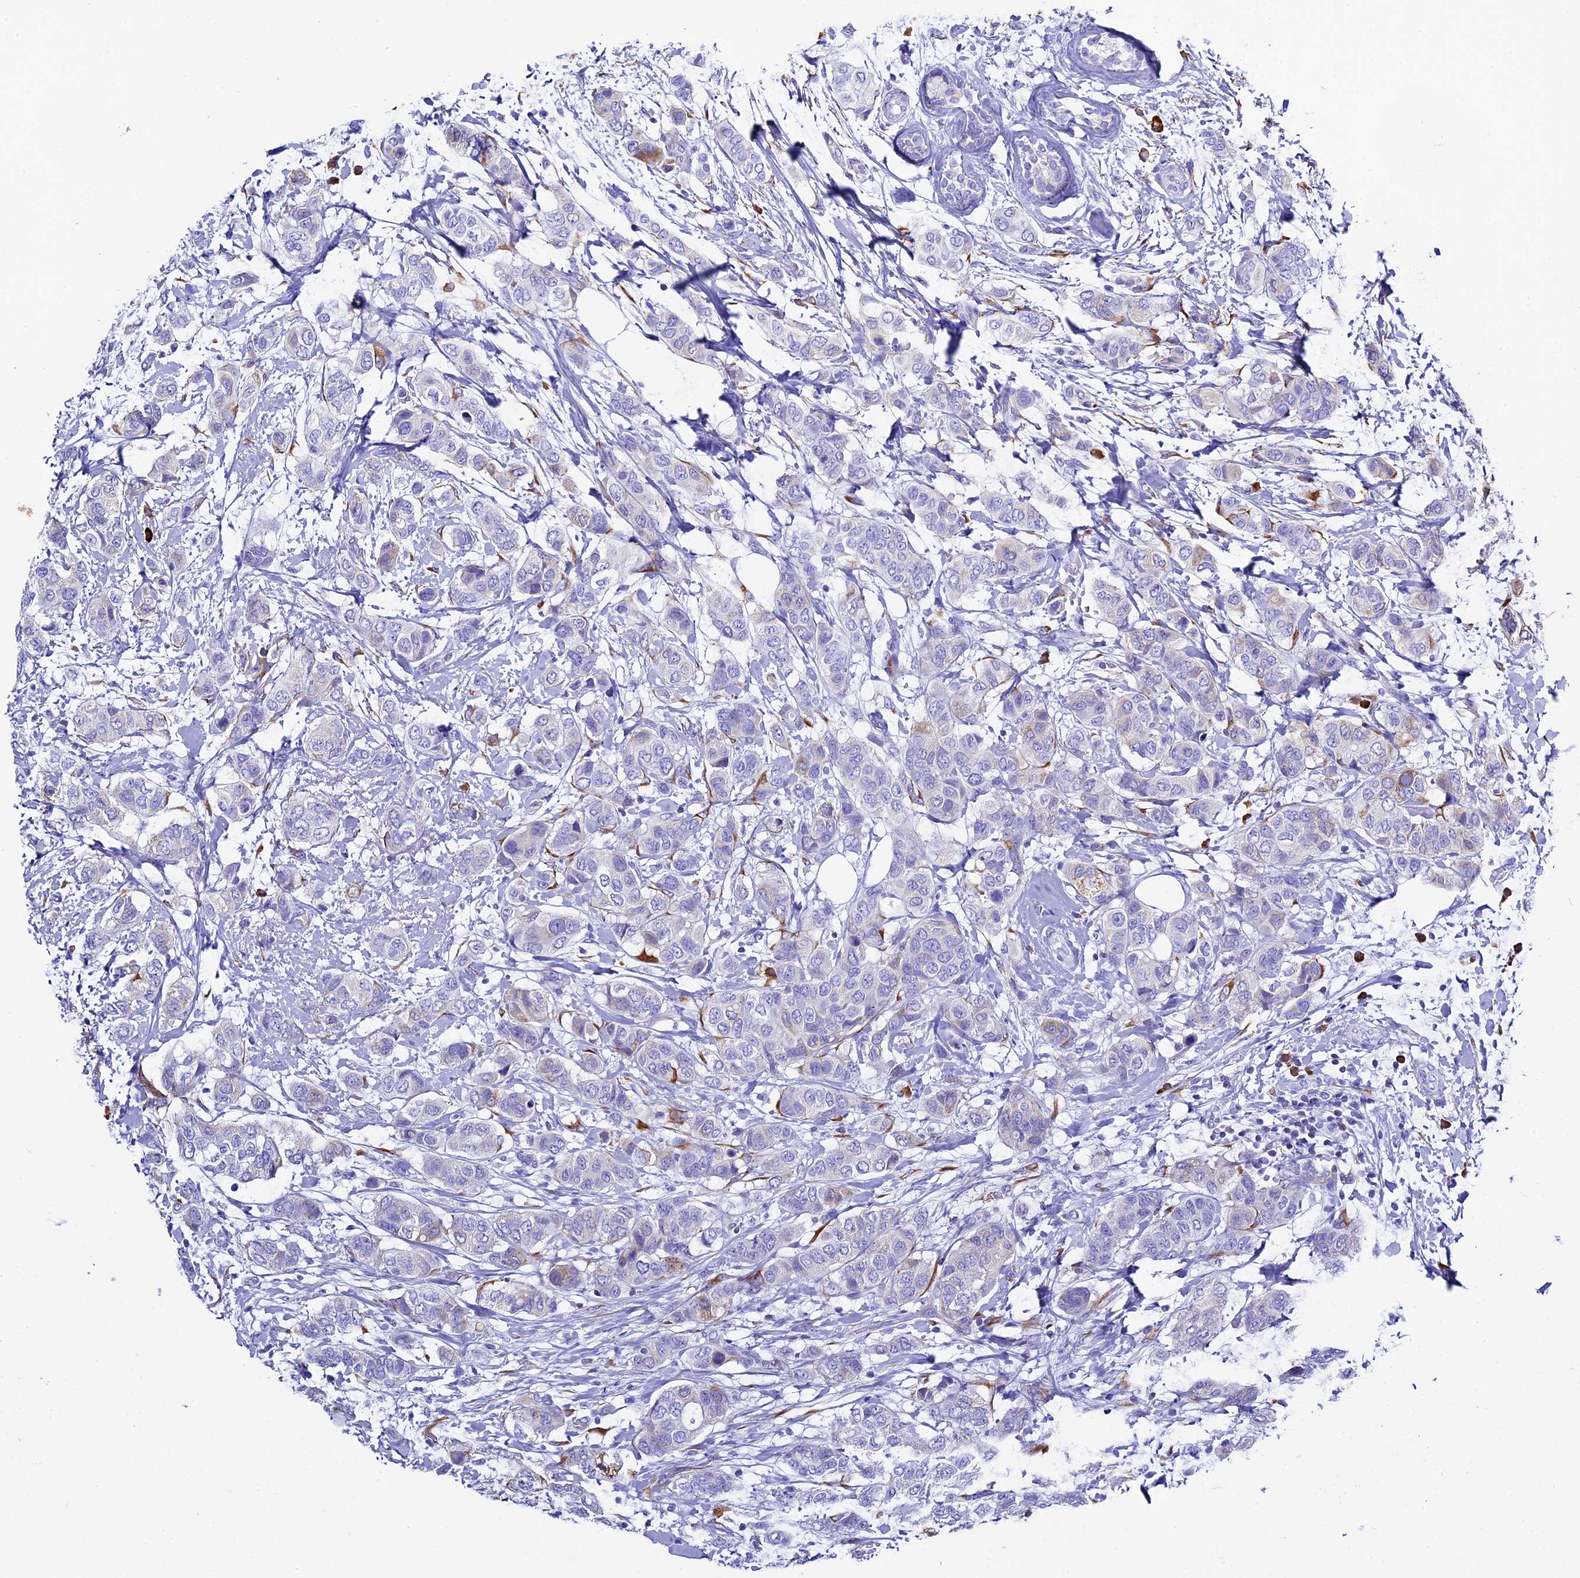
{"staining": {"intensity": "negative", "quantity": "none", "location": "none"}, "tissue": "breast cancer", "cell_type": "Tumor cells", "image_type": "cancer", "snomed": [{"axis": "morphology", "description": "Lobular carcinoma"}, {"axis": "topography", "description": "Breast"}], "caption": "This is an immunohistochemistry (IHC) image of human breast cancer. There is no expression in tumor cells.", "gene": "FKBP11", "patient": {"sex": "female", "age": 51}}